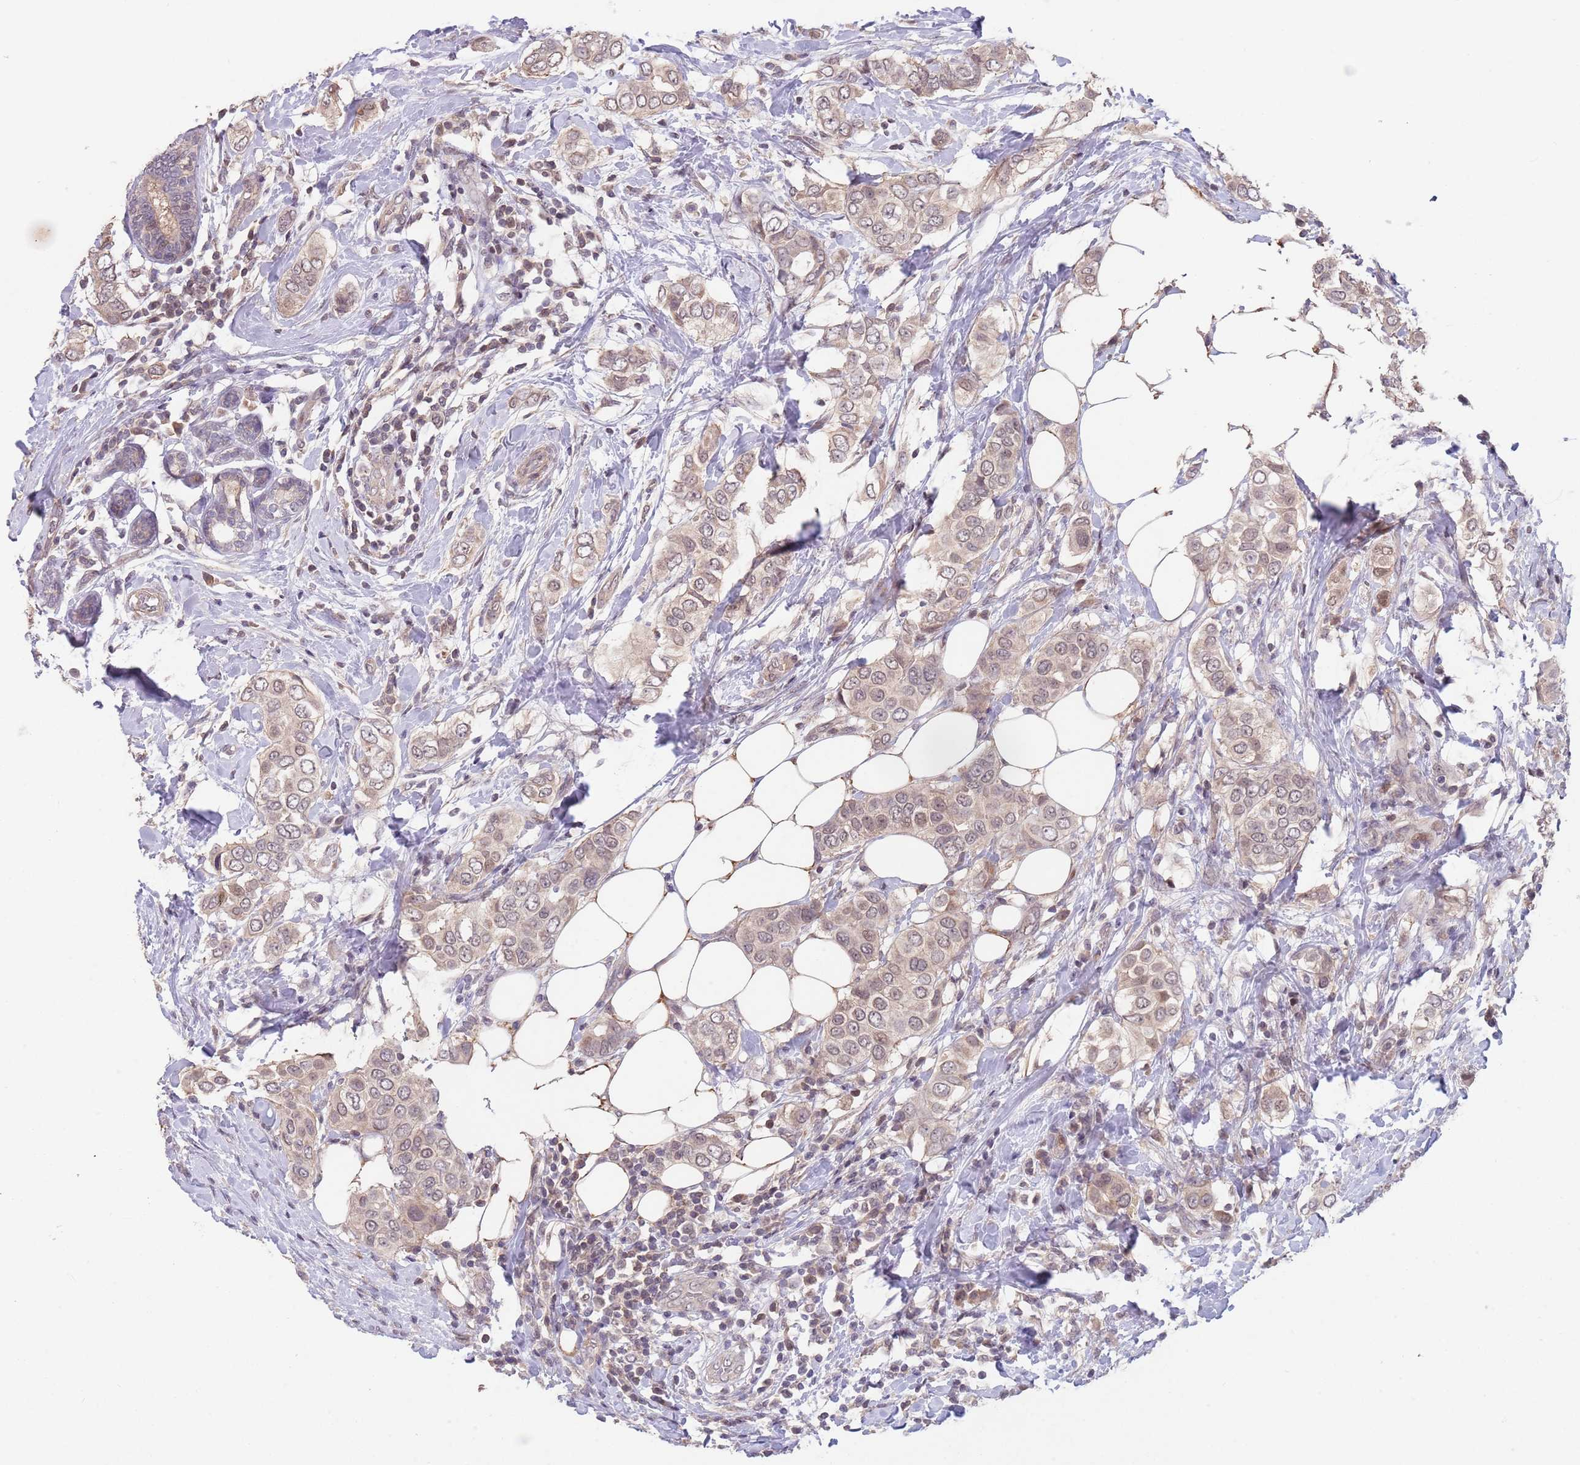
{"staining": {"intensity": "weak", "quantity": "25%-75%", "location": "nuclear"}, "tissue": "breast cancer", "cell_type": "Tumor cells", "image_type": "cancer", "snomed": [{"axis": "morphology", "description": "Lobular carcinoma"}, {"axis": "topography", "description": "Breast"}], "caption": "Immunohistochemical staining of human breast lobular carcinoma demonstrates low levels of weak nuclear protein positivity in approximately 25%-75% of tumor cells.", "gene": "MEI1", "patient": {"sex": "female", "age": 51}}